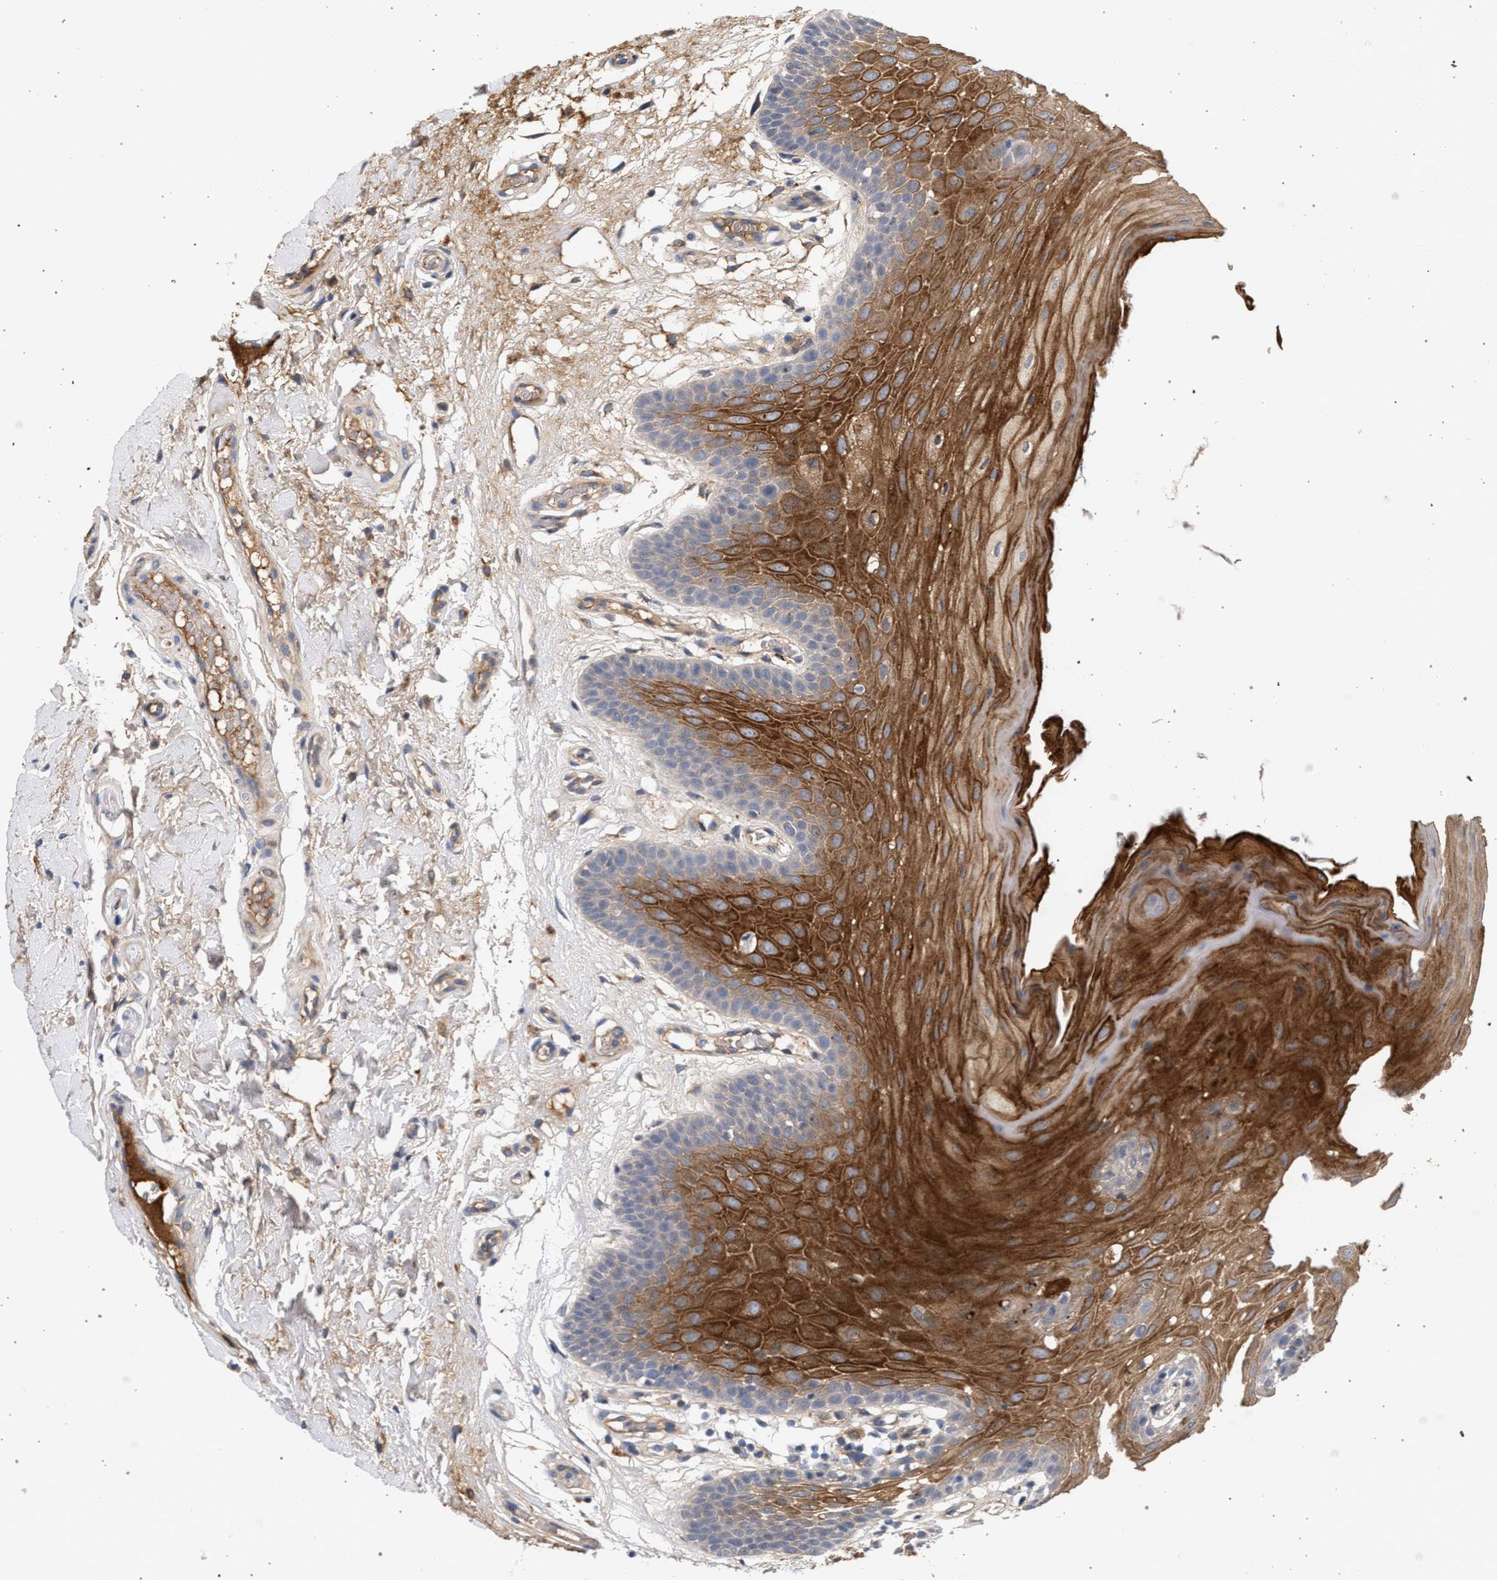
{"staining": {"intensity": "strong", "quantity": "<25%", "location": "cytoplasmic/membranous"}, "tissue": "oral mucosa", "cell_type": "Squamous epithelial cells", "image_type": "normal", "snomed": [{"axis": "morphology", "description": "Normal tissue, NOS"}, {"axis": "morphology", "description": "Squamous cell carcinoma, NOS"}, {"axis": "topography", "description": "Oral tissue"}, {"axis": "topography", "description": "Head-Neck"}], "caption": "This photomicrograph displays immunohistochemistry staining of unremarkable human oral mucosa, with medium strong cytoplasmic/membranous staining in about <25% of squamous epithelial cells.", "gene": "MAMDC2", "patient": {"sex": "male", "age": 71}}